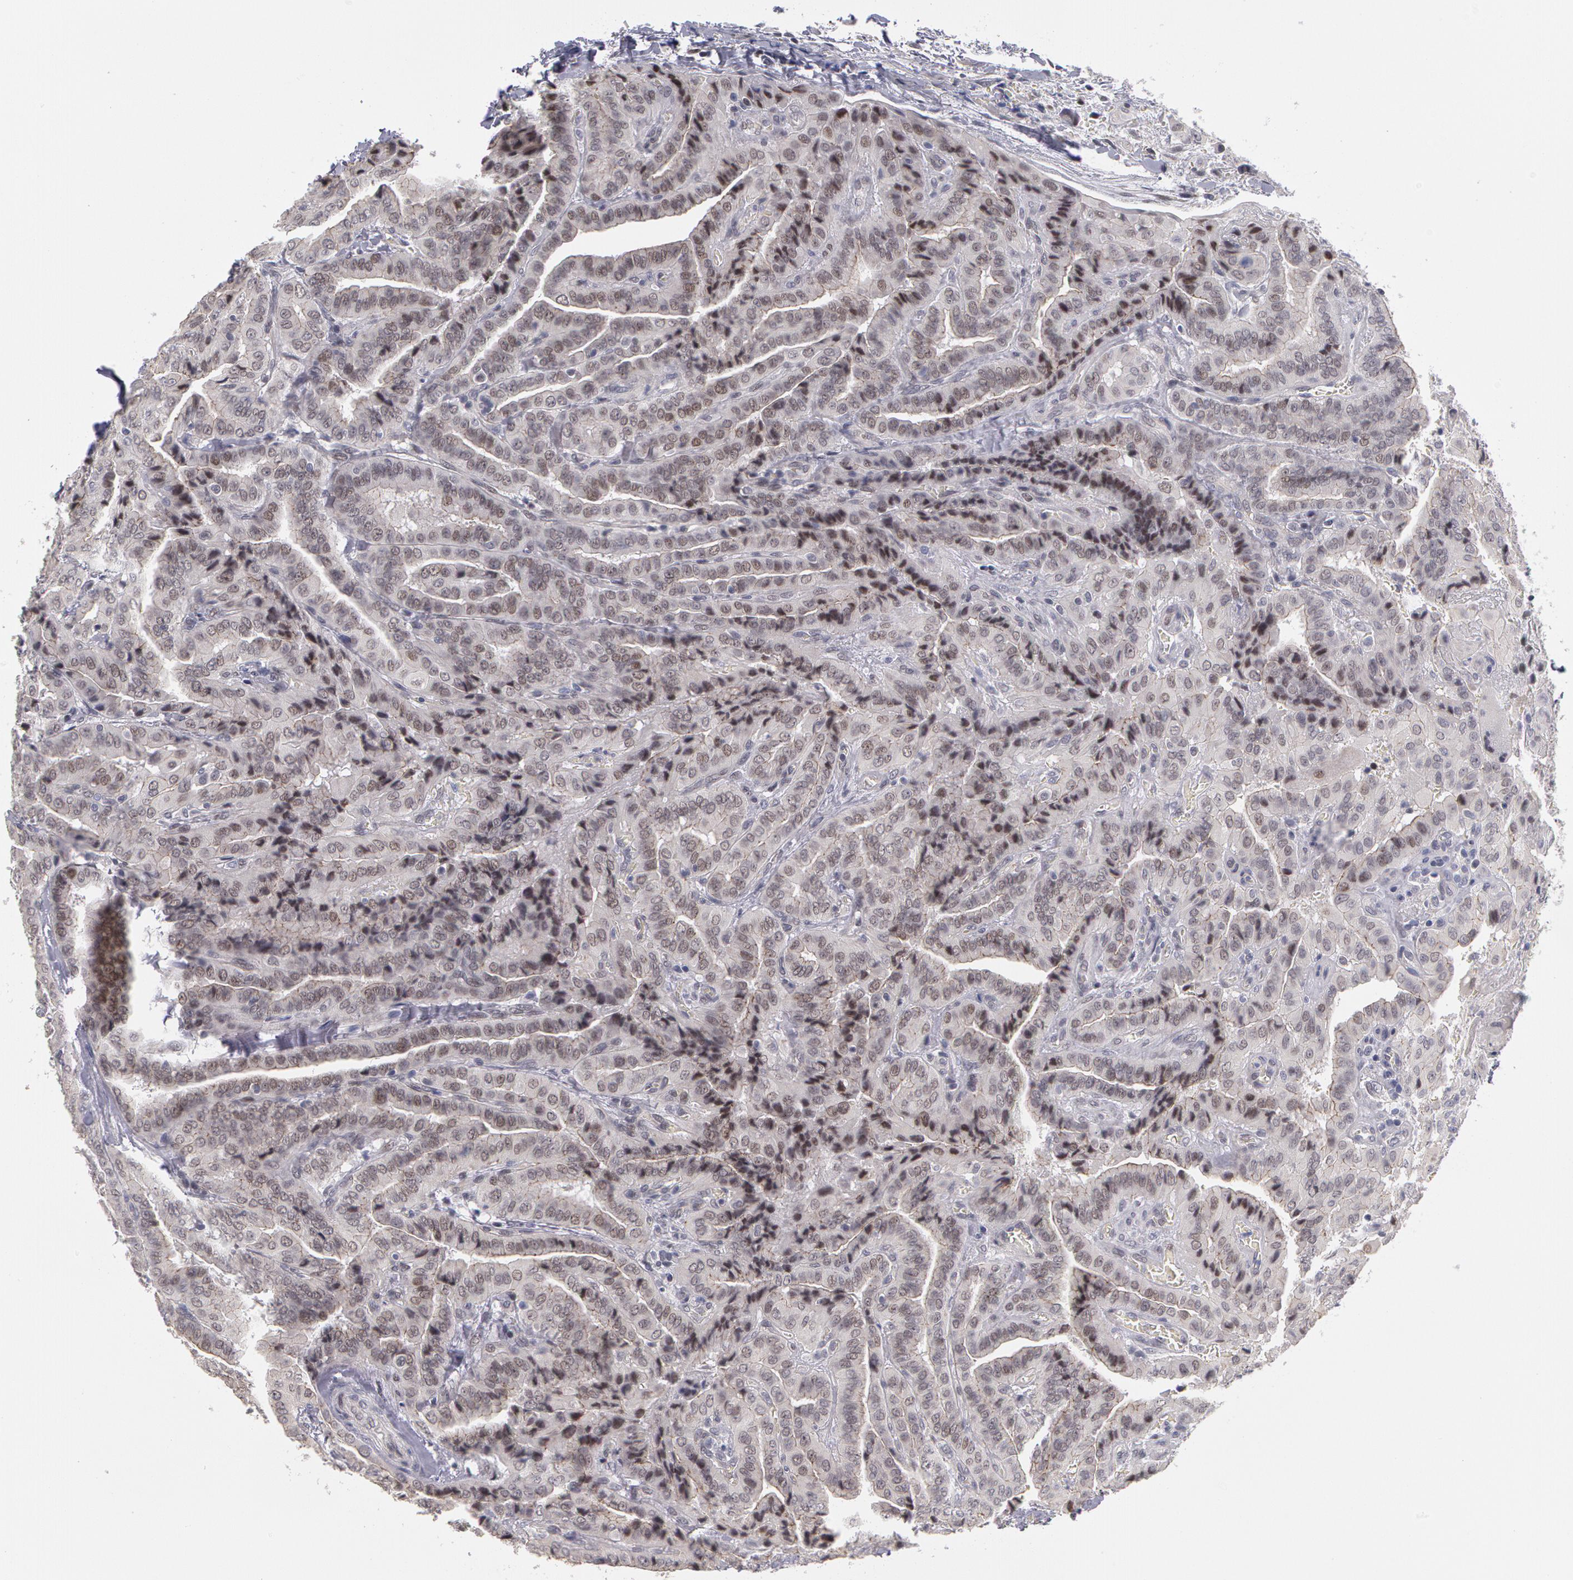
{"staining": {"intensity": "weak", "quantity": "<25%", "location": "nuclear"}, "tissue": "thyroid cancer", "cell_type": "Tumor cells", "image_type": "cancer", "snomed": [{"axis": "morphology", "description": "Papillary adenocarcinoma, NOS"}, {"axis": "topography", "description": "Thyroid gland"}], "caption": "IHC micrograph of neoplastic tissue: human papillary adenocarcinoma (thyroid) stained with DAB (3,3'-diaminobenzidine) displays no significant protein positivity in tumor cells.", "gene": "PRICKLE1", "patient": {"sex": "female", "age": 71}}